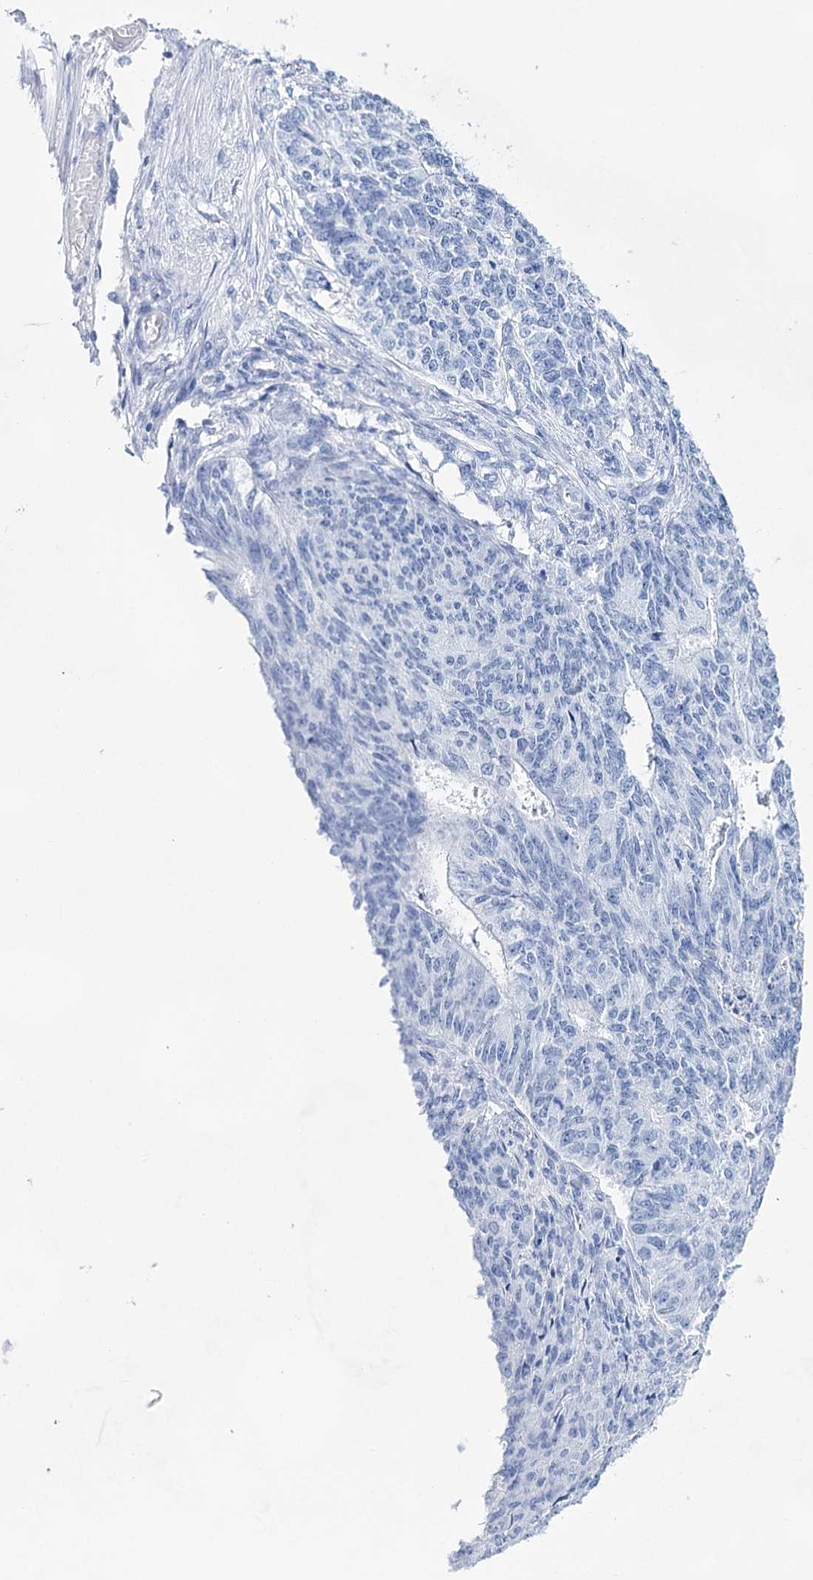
{"staining": {"intensity": "negative", "quantity": "none", "location": "none"}, "tissue": "endometrial cancer", "cell_type": "Tumor cells", "image_type": "cancer", "snomed": [{"axis": "morphology", "description": "Adenocarcinoma, NOS"}, {"axis": "topography", "description": "Endometrium"}], "caption": "This is an IHC image of endometrial cancer (adenocarcinoma). There is no expression in tumor cells.", "gene": "LALBA", "patient": {"sex": "female", "age": 32}}